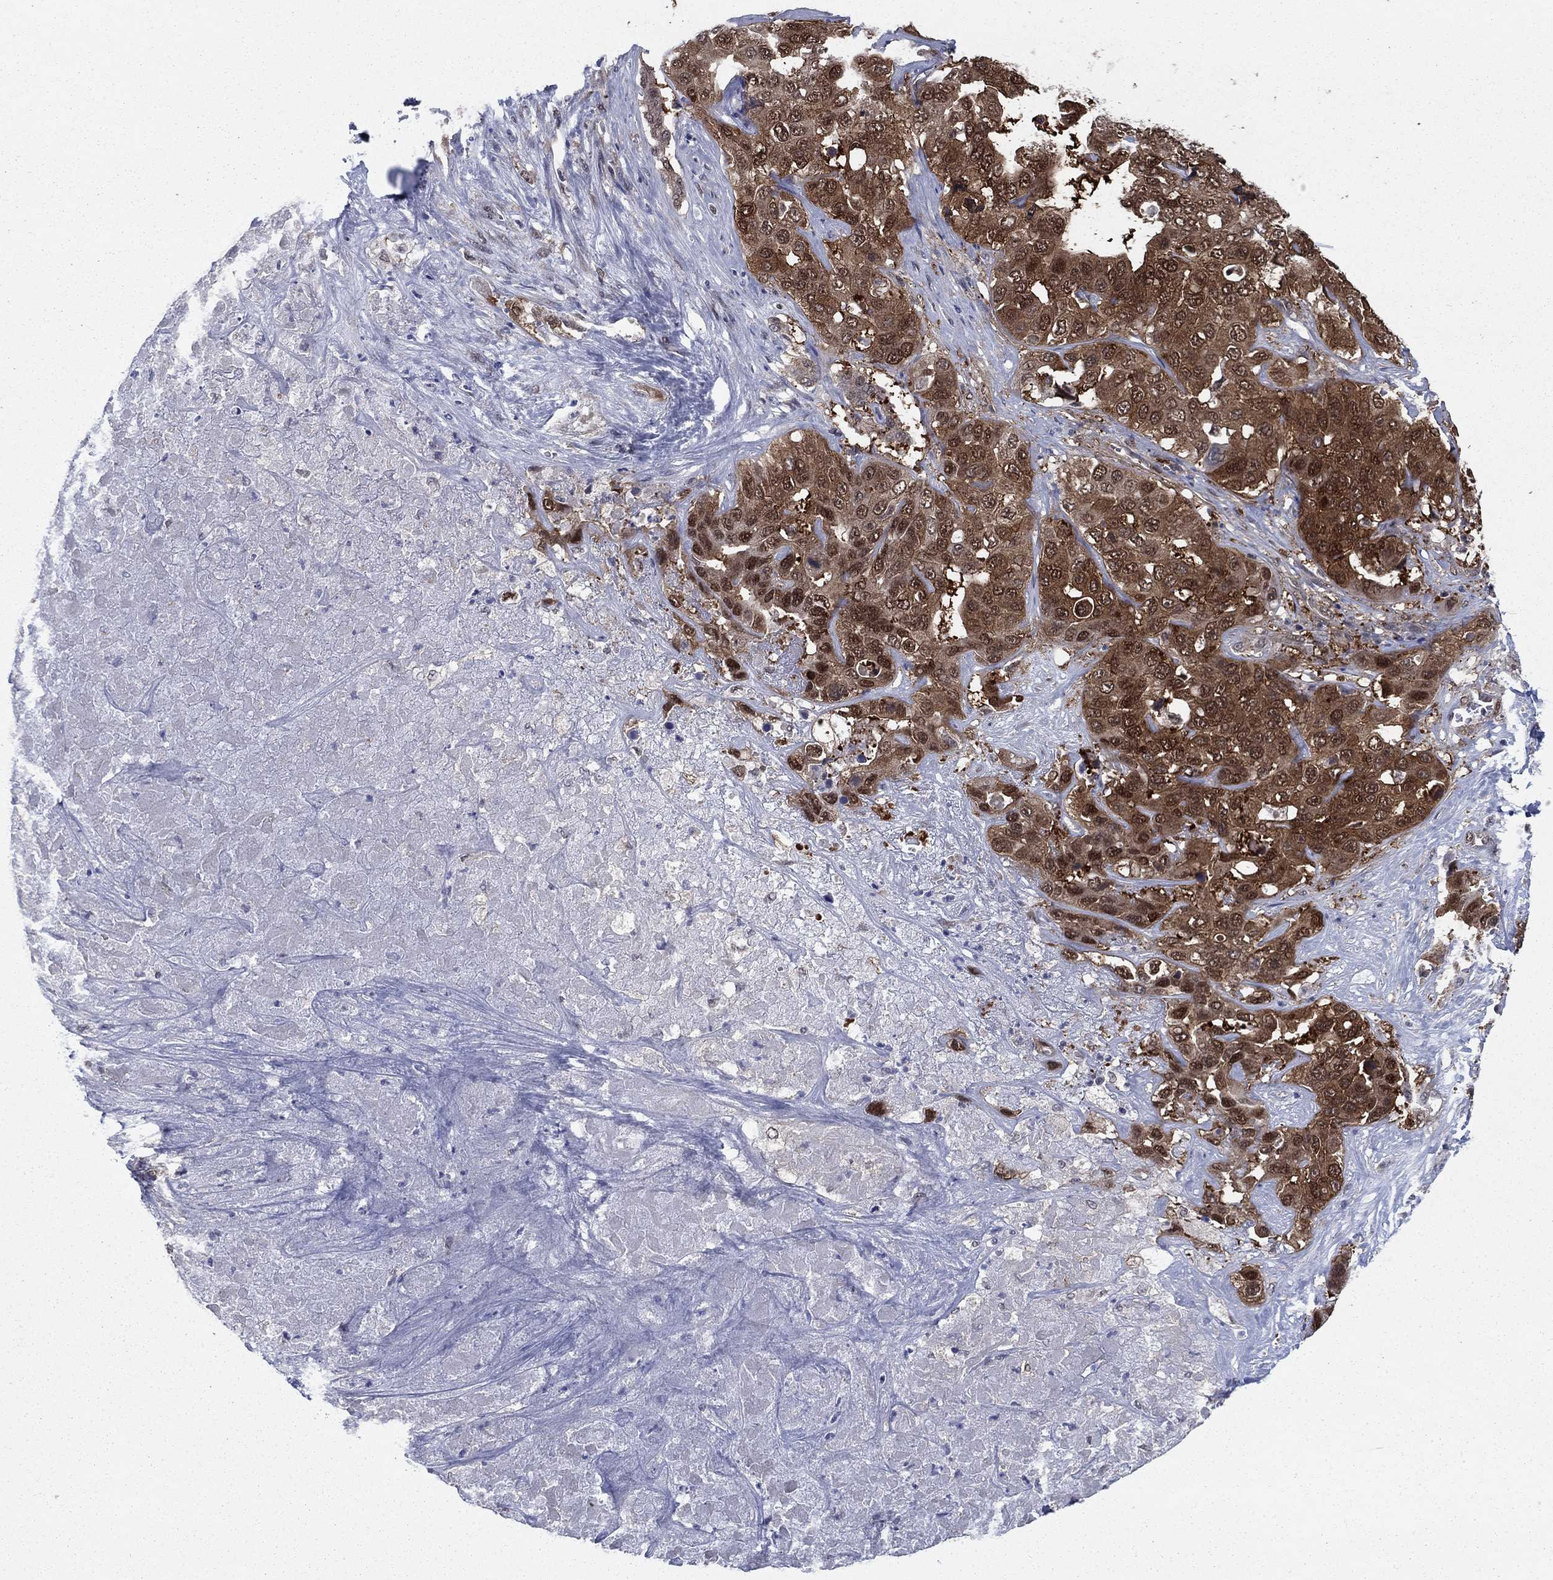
{"staining": {"intensity": "strong", "quantity": "25%-75%", "location": "cytoplasmic/membranous"}, "tissue": "liver cancer", "cell_type": "Tumor cells", "image_type": "cancer", "snomed": [{"axis": "morphology", "description": "Cholangiocarcinoma"}, {"axis": "topography", "description": "Liver"}], "caption": "Brown immunohistochemical staining in human liver cancer (cholangiocarcinoma) exhibits strong cytoplasmic/membranous expression in about 25%-75% of tumor cells.", "gene": "FKBP4", "patient": {"sex": "female", "age": 52}}